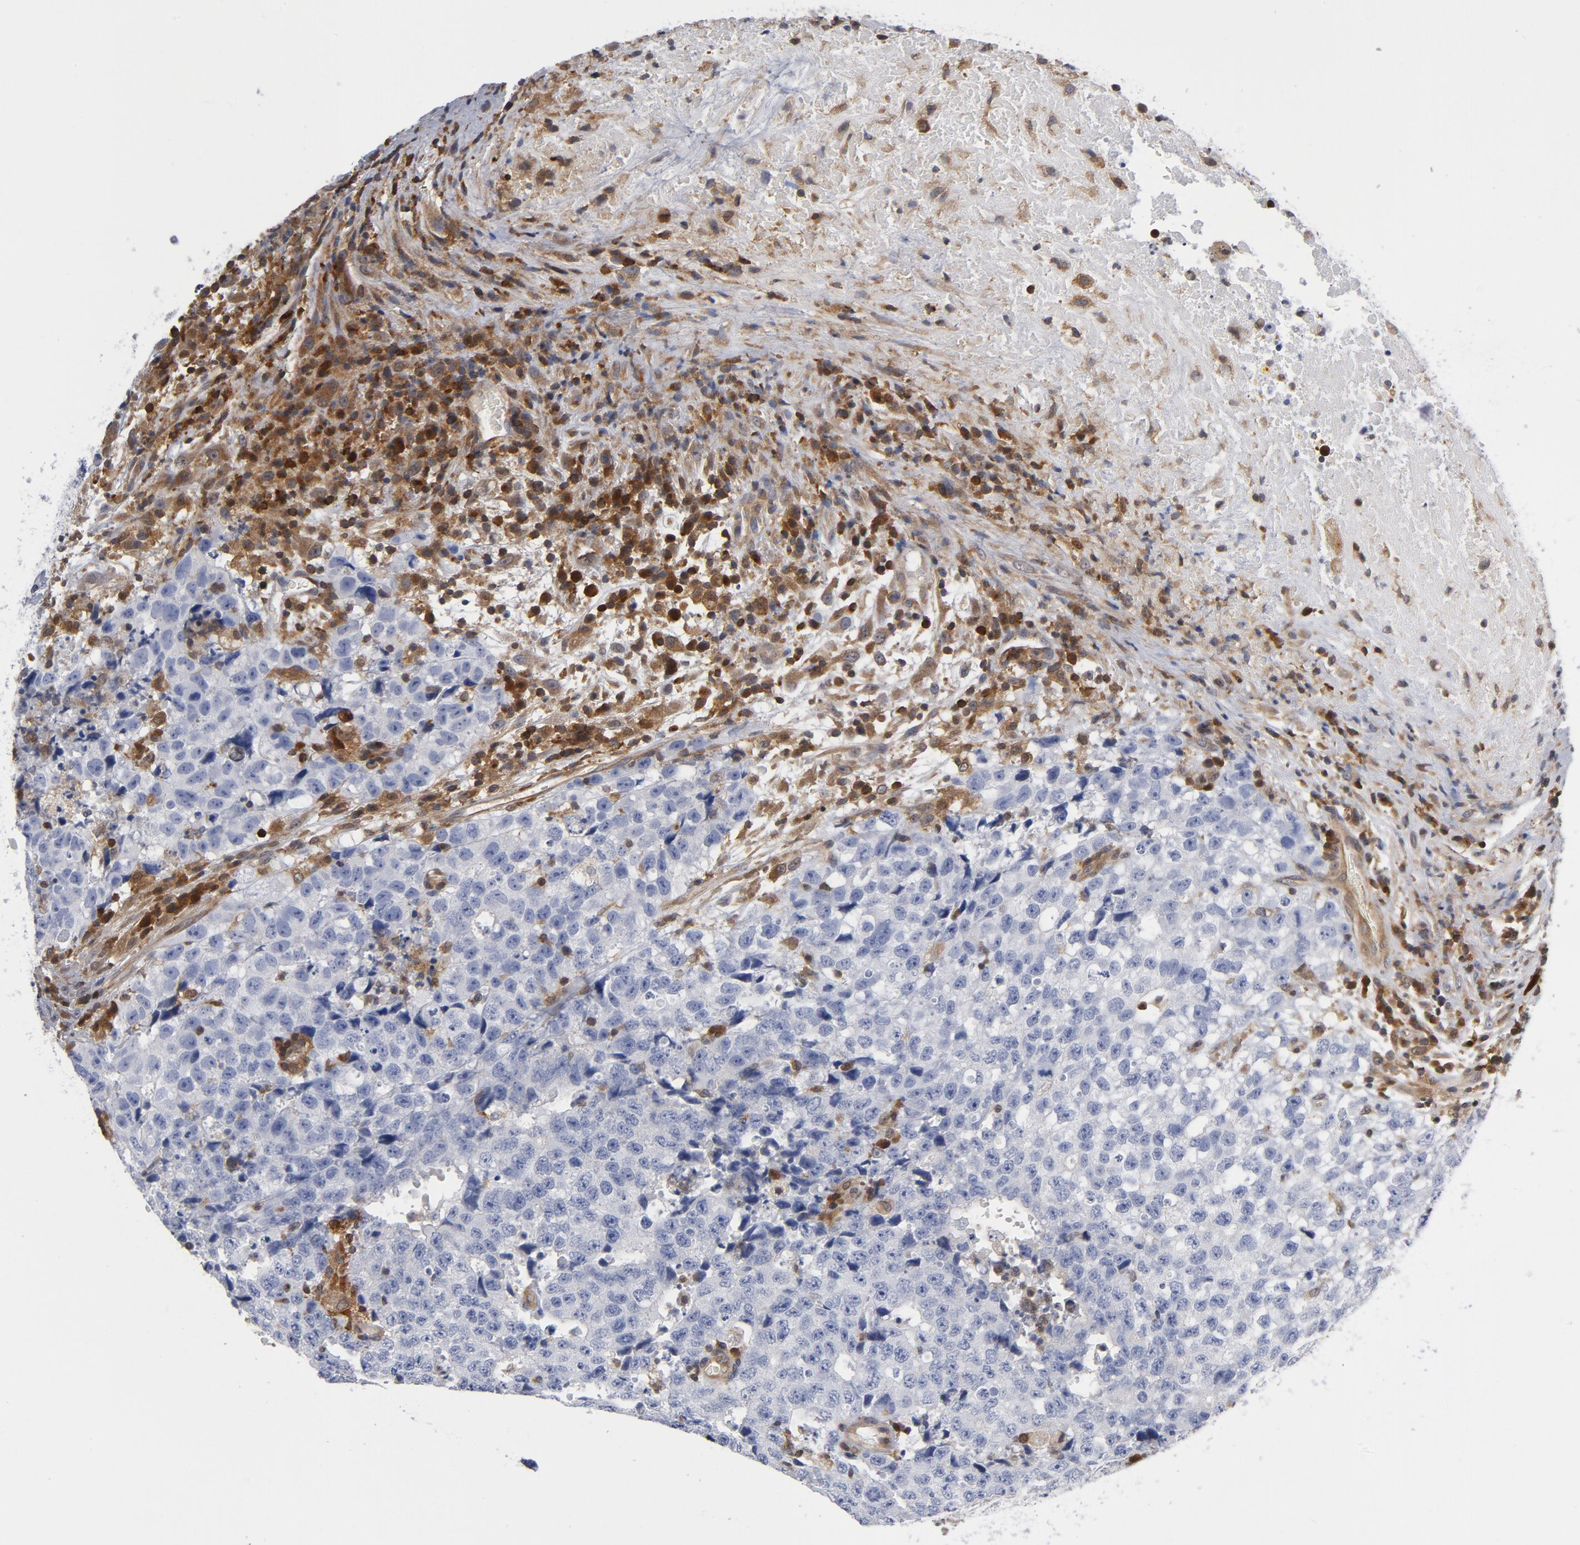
{"staining": {"intensity": "negative", "quantity": "none", "location": "none"}, "tissue": "testis cancer", "cell_type": "Tumor cells", "image_type": "cancer", "snomed": [{"axis": "morphology", "description": "Necrosis, NOS"}, {"axis": "morphology", "description": "Carcinoma, Embryonal, NOS"}, {"axis": "topography", "description": "Testis"}], "caption": "There is no significant staining in tumor cells of testis cancer.", "gene": "TRADD", "patient": {"sex": "male", "age": 19}}